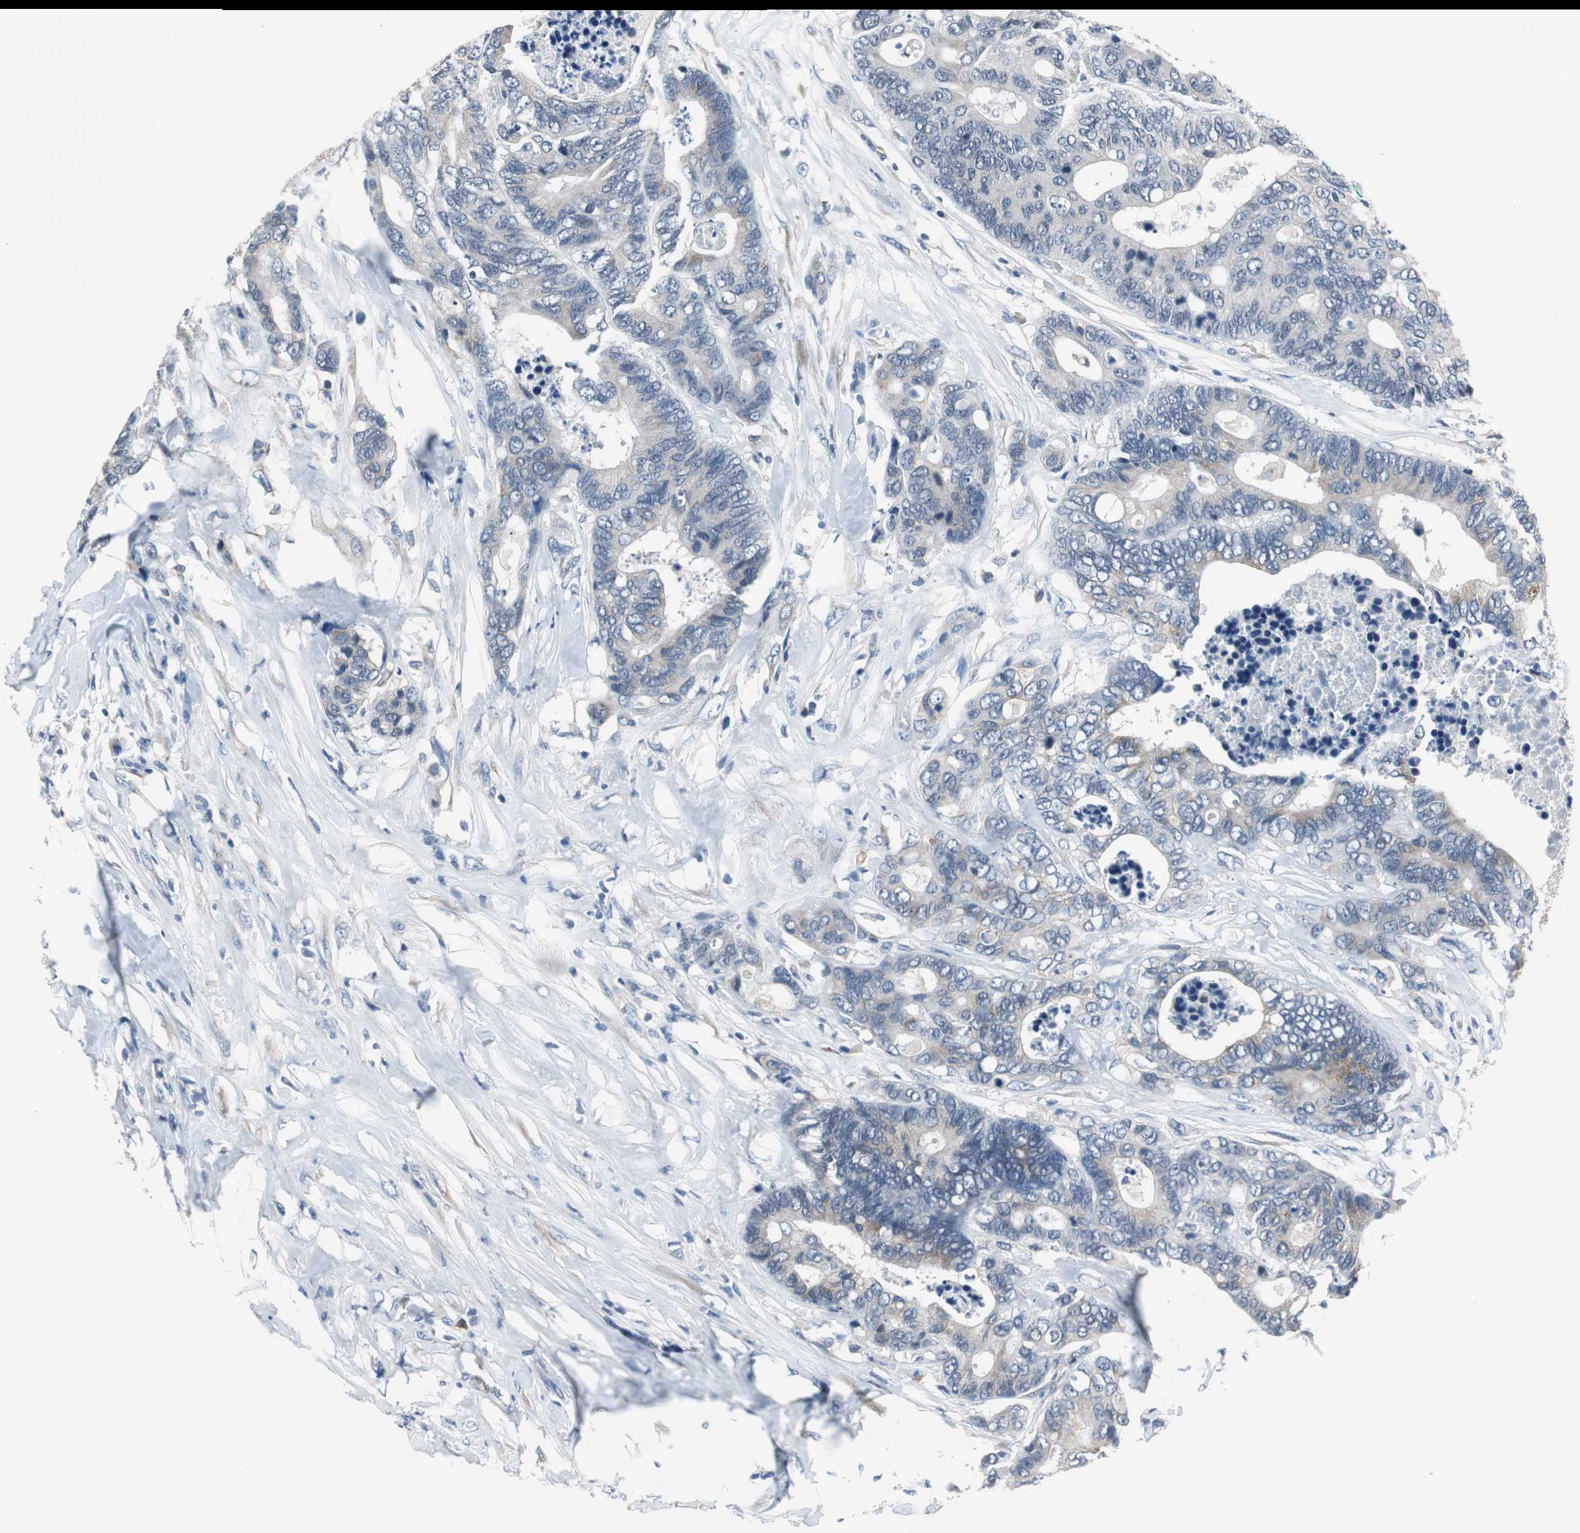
{"staining": {"intensity": "weak", "quantity": ">75%", "location": "cytoplasmic/membranous"}, "tissue": "colorectal cancer", "cell_type": "Tumor cells", "image_type": "cancer", "snomed": [{"axis": "morphology", "description": "Adenocarcinoma, NOS"}, {"axis": "topography", "description": "Rectum"}], "caption": "The micrograph demonstrates a brown stain indicating the presence of a protein in the cytoplasmic/membranous of tumor cells in colorectal adenocarcinoma. The staining was performed using DAB (3,3'-diaminobenzidine), with brown indicating positive protein expression. Nuclei are stained blue with hematoxylin.", "gene": "PLAA", "patient": {"sex": "male", "age": 55}}